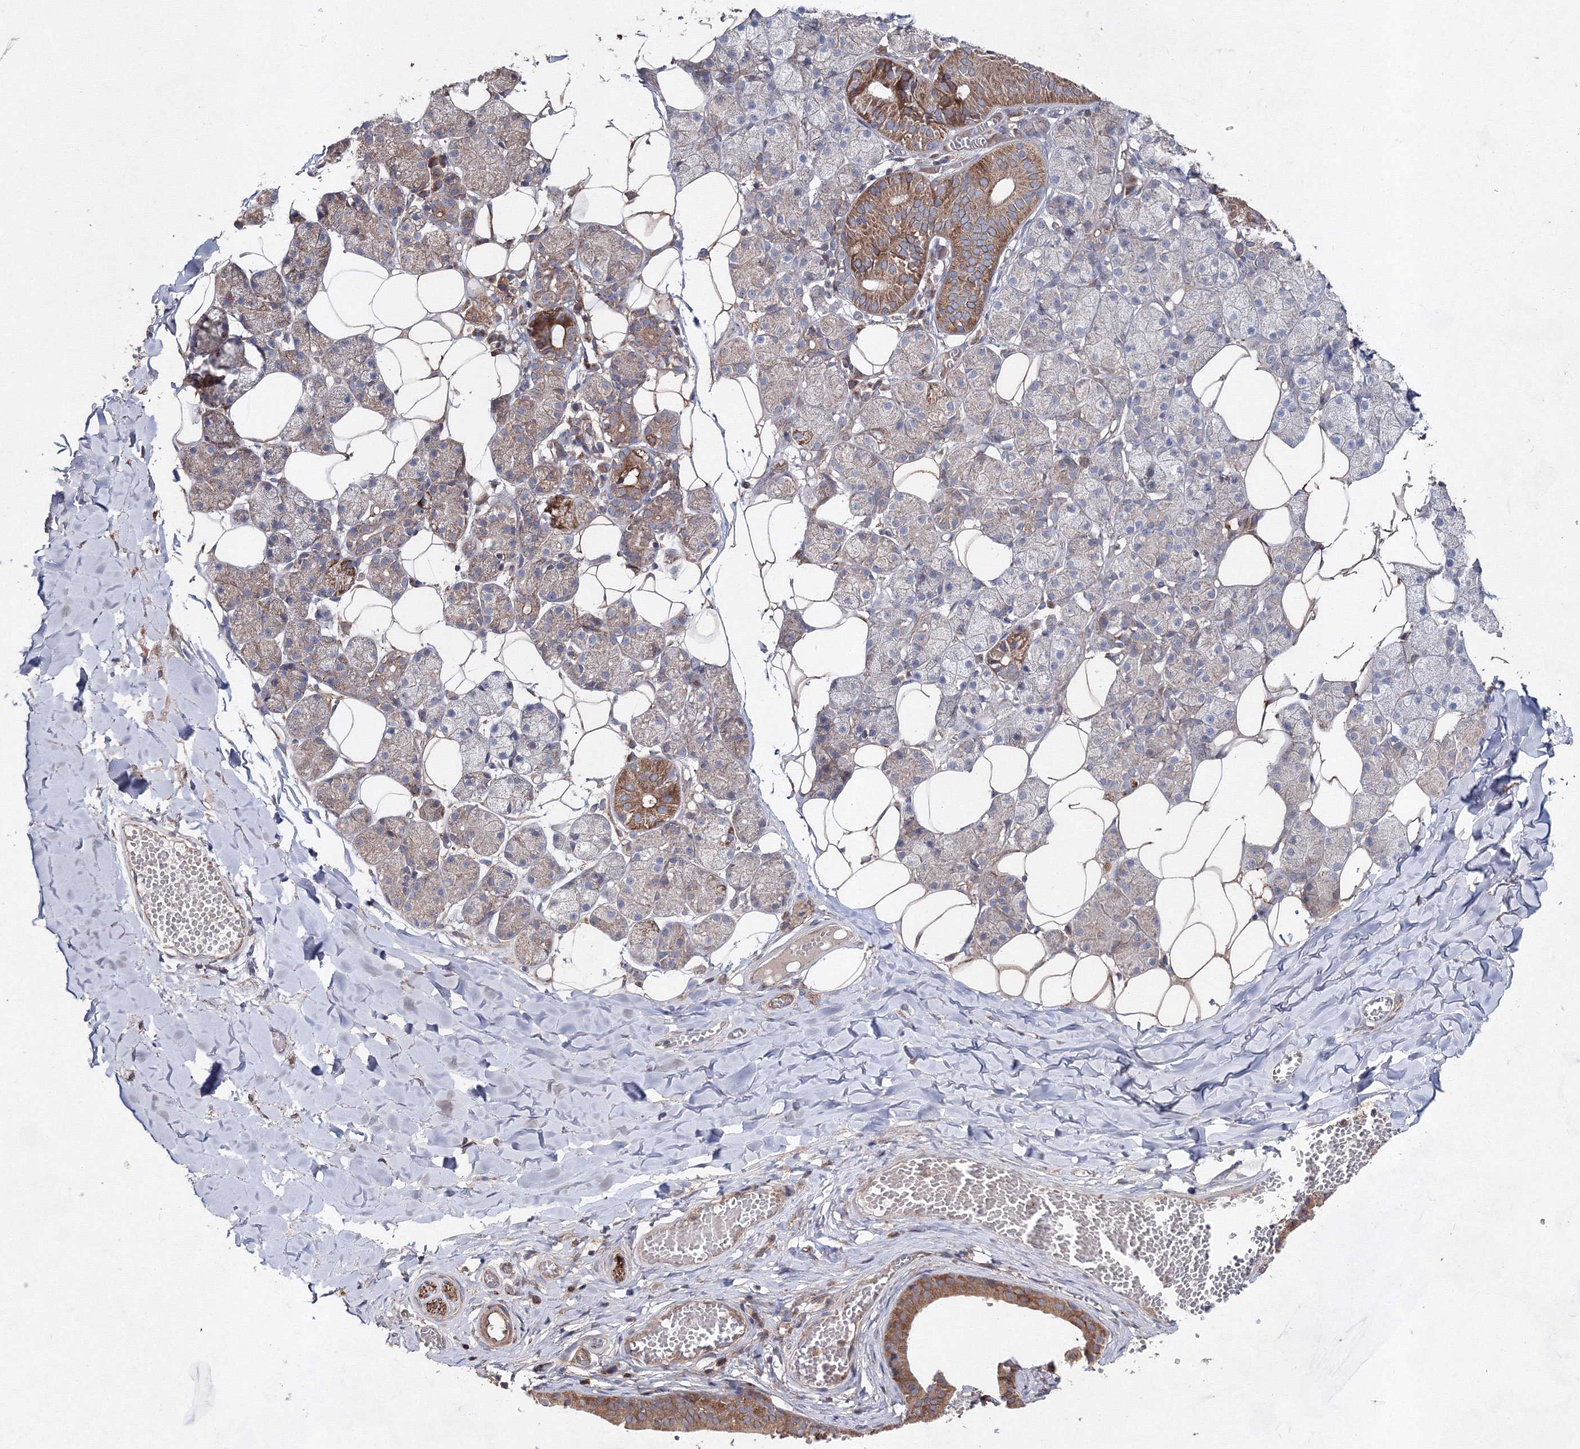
{"staining": {"intensity": "strong", "quantity": "25%-75%", "location": "cytoplasmic/membranous"}, "tissue": "salivary gland", "cell_type": "Glandular cells", "image_type": "normal", "snomed": [{"axis": "morphology", "description": "Normal tissue, NOS"}, {"axis": "topography", "description": "Salivary gland"}], "caption": "Salivary gland stained for a protein demonstrates strong cytoplasmic/membranous positivity in glandular cells. (DAB (3,3'-diaminobenzidine) IHC with brightfield microscopy, high magnification).", "gene": "GFM1", "patient": {"sex": "female", "age": 33}}